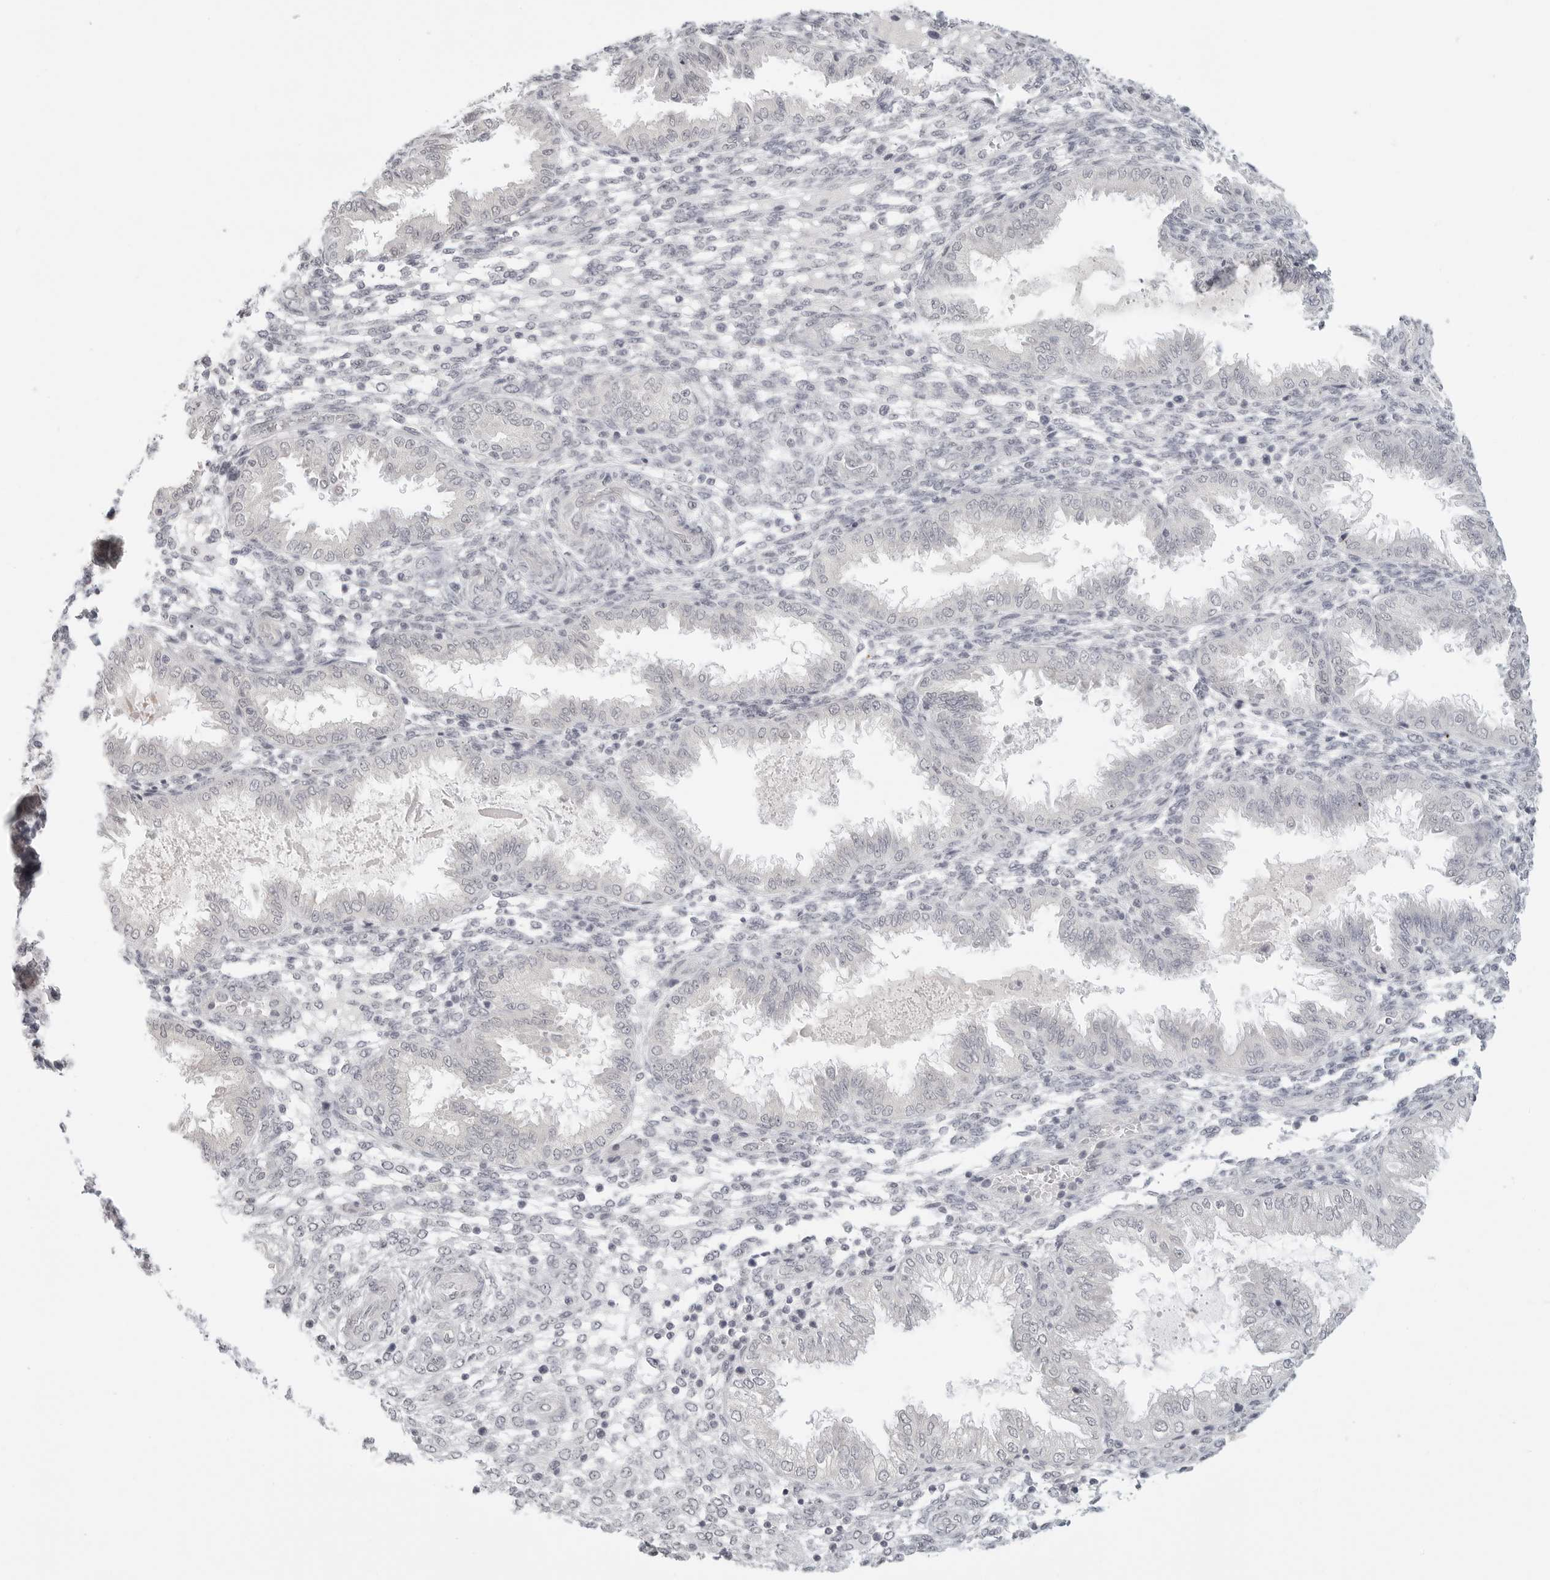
{"staining": {"intensity": "negative", "quantity": "none", "location": "none"}, "tissue": "endometrium", "cell_type": "Cells in endometrial stroma", "image_type": "normal", "snomed": [{"axis": "morphology", "description": "Normal tissue, NOS"}, {"axis": "topography", "description": "Endometrium"}], "caption": "High magnification brightfield microscopy of unremarkable endometrium stained with DAB (3,3'-diaminobenzidine) (brown) and counterstained with hematoxylin (blue): cells in endometrial stroma show no significant positivity.", "gene": "KLK11", "patient": {"sex": "female", "age": 33}}